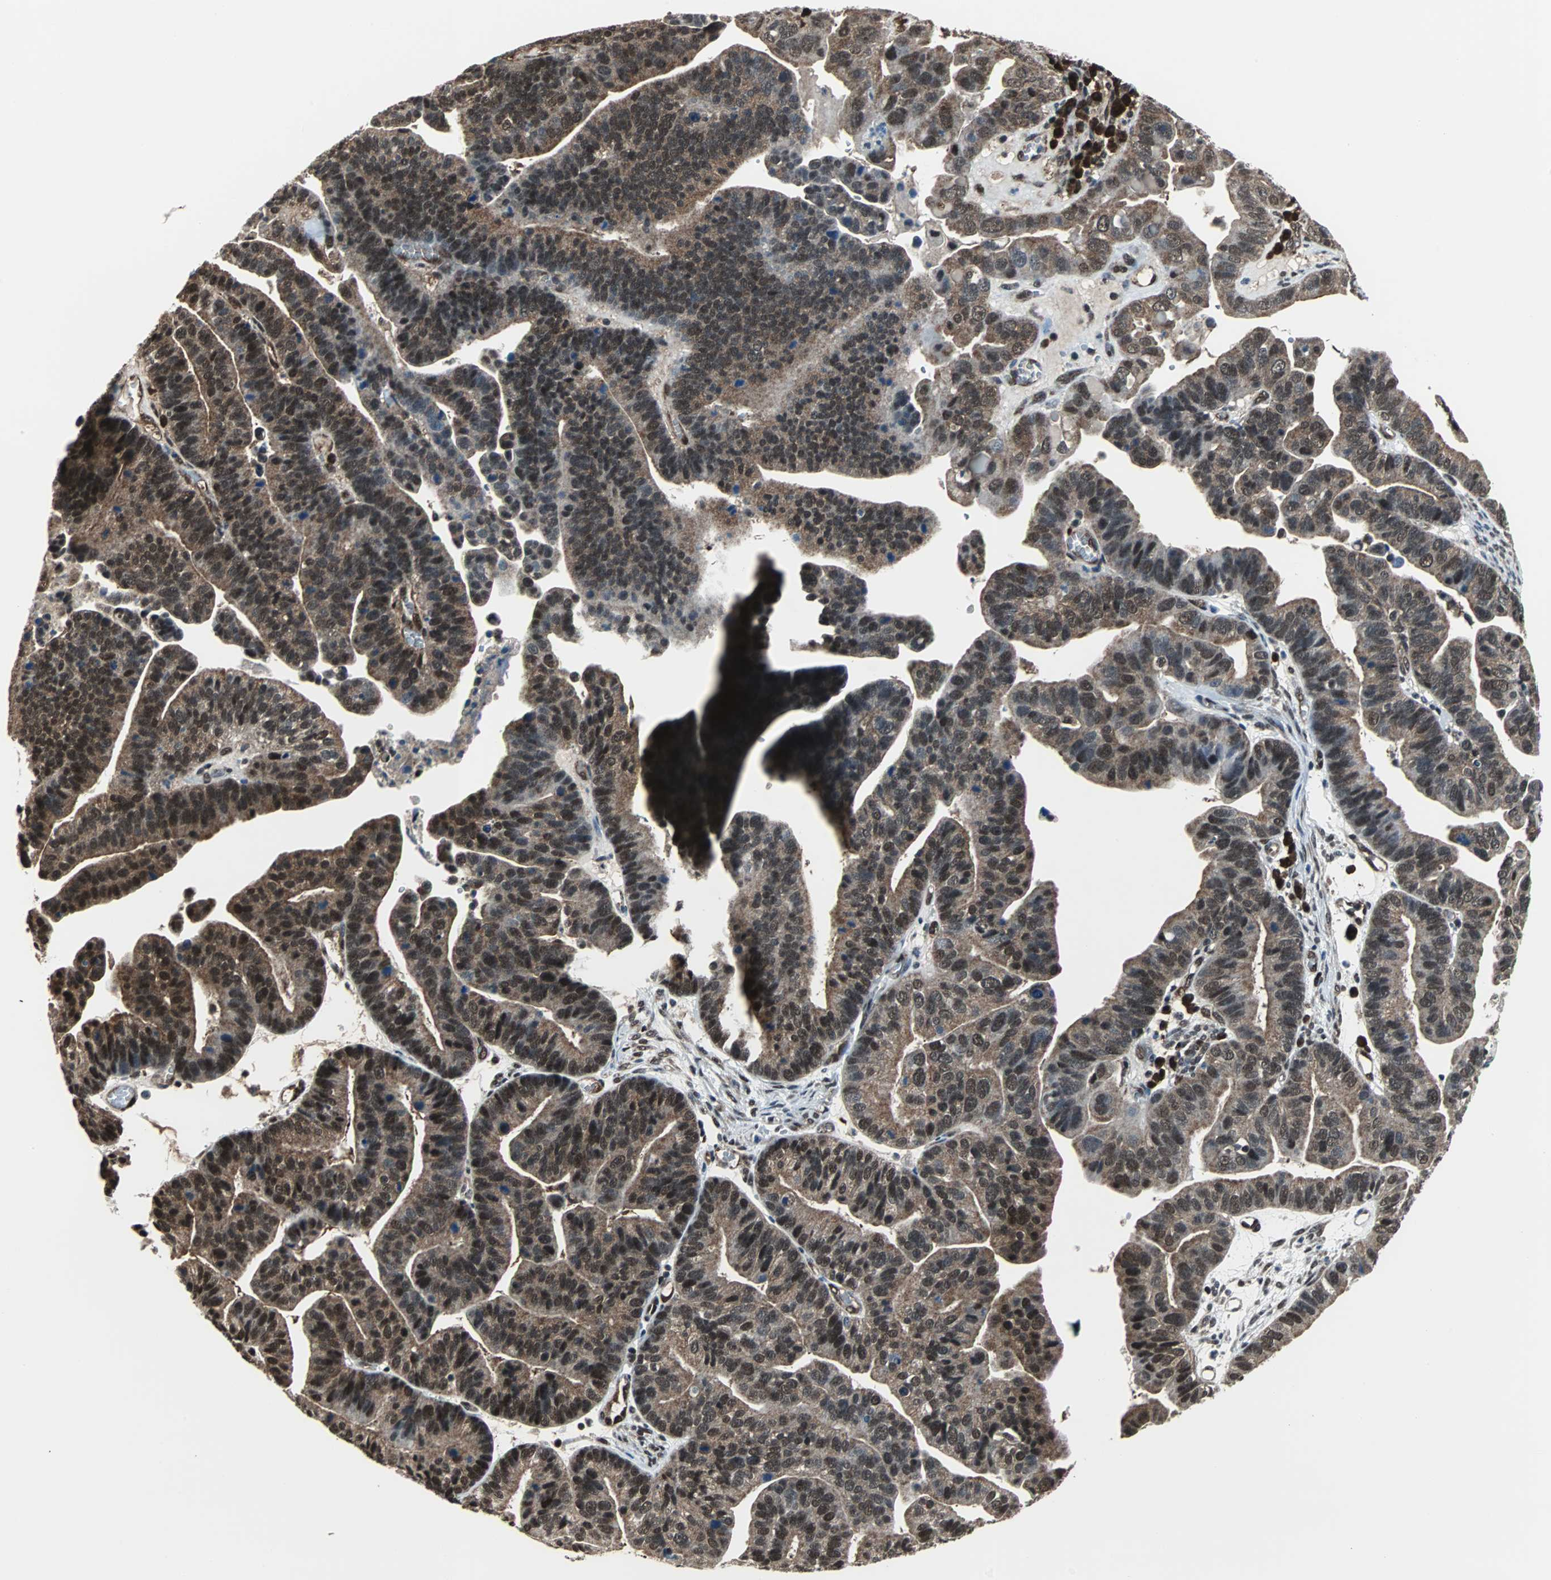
{"staining": {"intensity": "strong", "quantity": ">75%", "location": "cytoplasmic/membranous,nuclear"}, "tissue": "ovarian cancer", "cell_type": "Tumor cells", "image_type": "cancer", "snomed": [{"axis": "morphology", "description": "Cystadenocarcinoma, serous, NOS"}, {"axis": "topography", "description": "Ovary"}], "caption": "Approximately >75% of tumor cells in human ovarian cancer reveal strong cytoplasmic/membranous and nuclear protein staining as visualized by brown immunohistochemical staining.", "gene": "VCP", "patient": {"sex": "female", "age": 56}}